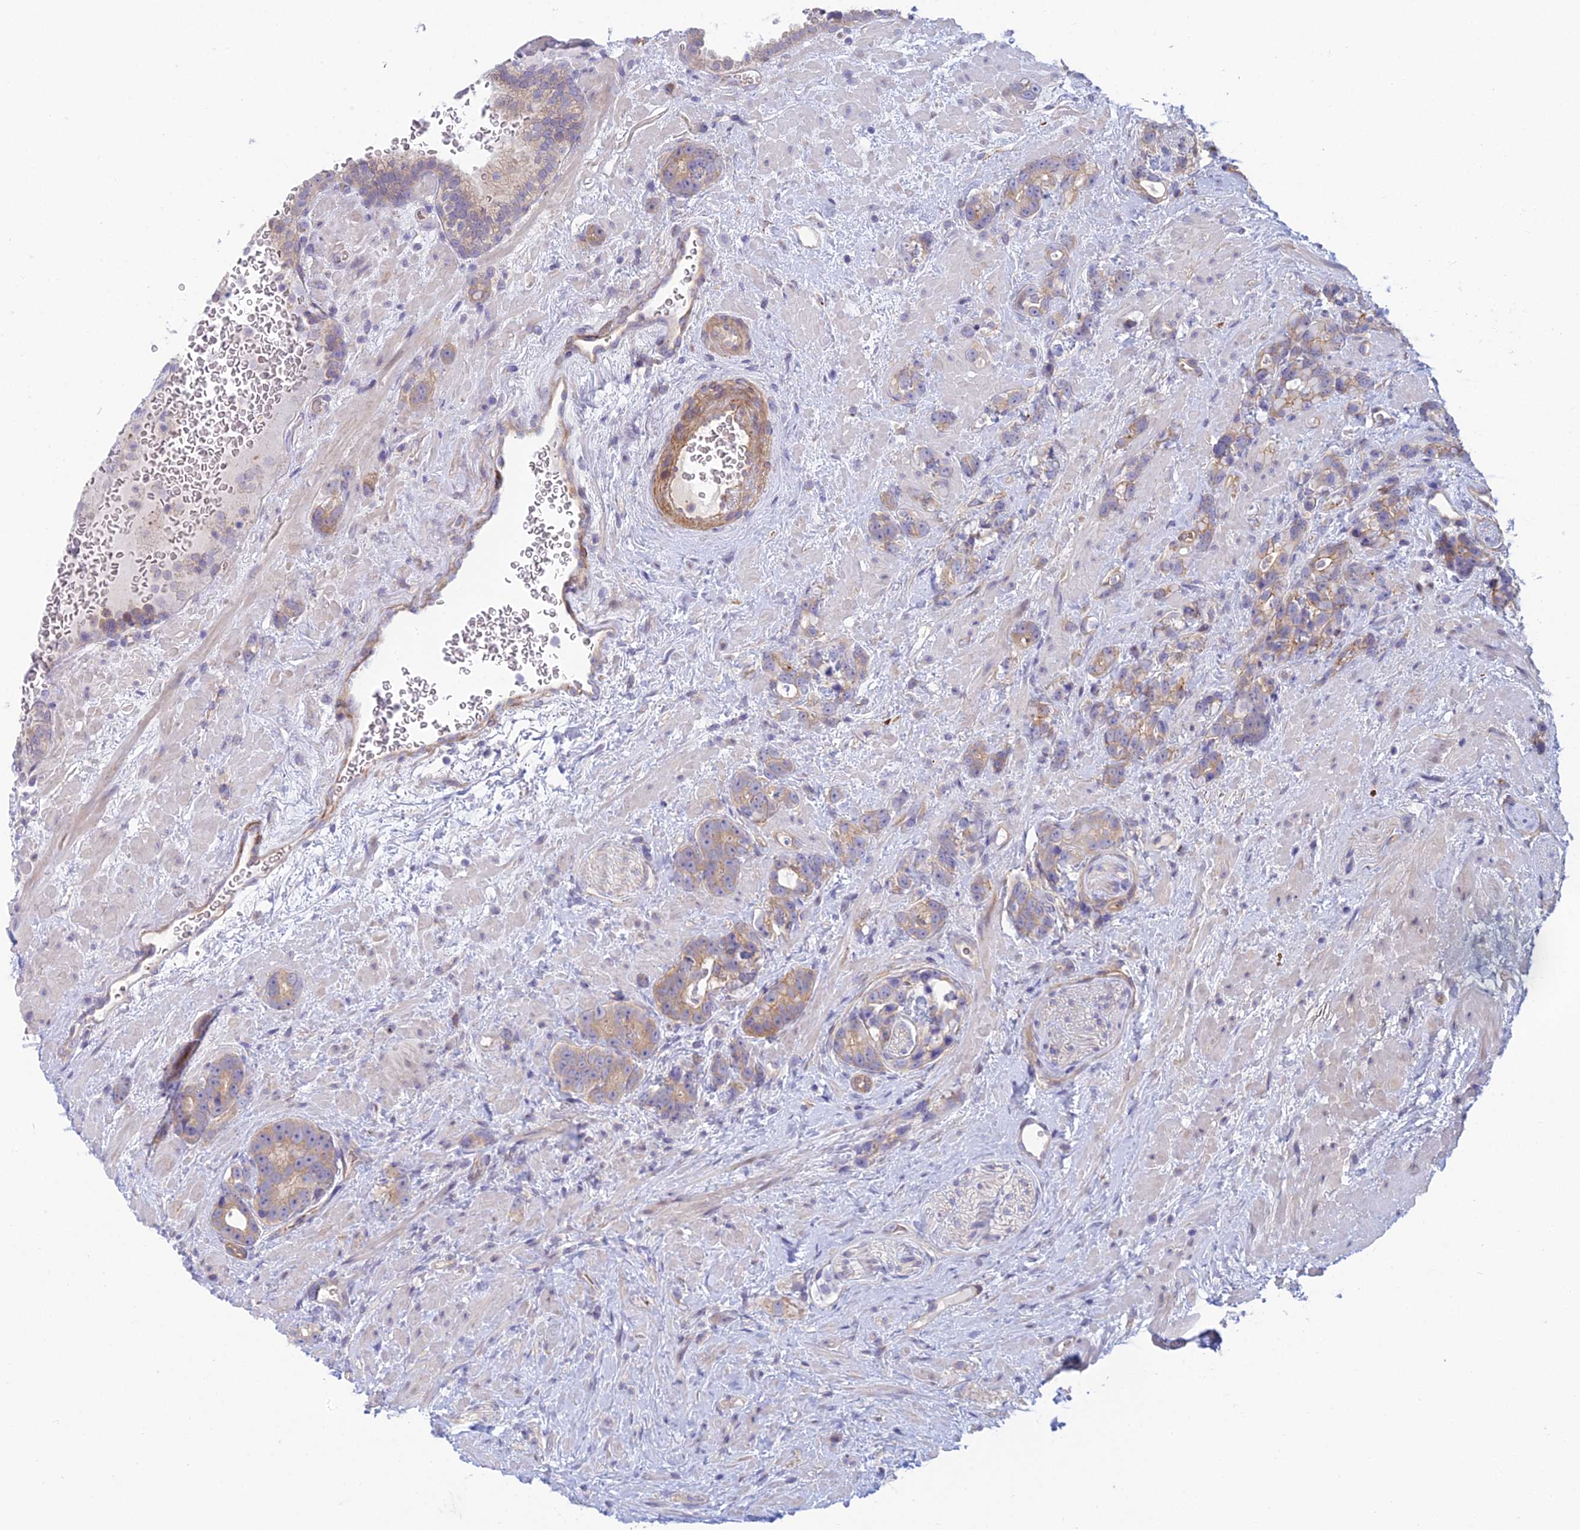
{"staining": {"intensity": "weak", "quantity": ">75%", "location": "cytoplasmic/membranous"}, "tissue": "prostate cancer", "cell_type": "Tumor cells", "image_type": "cancer", "snomed": [{"axis": "morphology", "description": "Adenocarcinoma, High grade"}, {"axis": "topography", "description": "Prostate"}], "caption": "Weak cytoplasmic/membranous expression is seen in about >75% of tumor cells in high-grade adenocarcinoma (prostate).", "gene": "DUS2", "patient": {"sex": "male", "age": 74}}